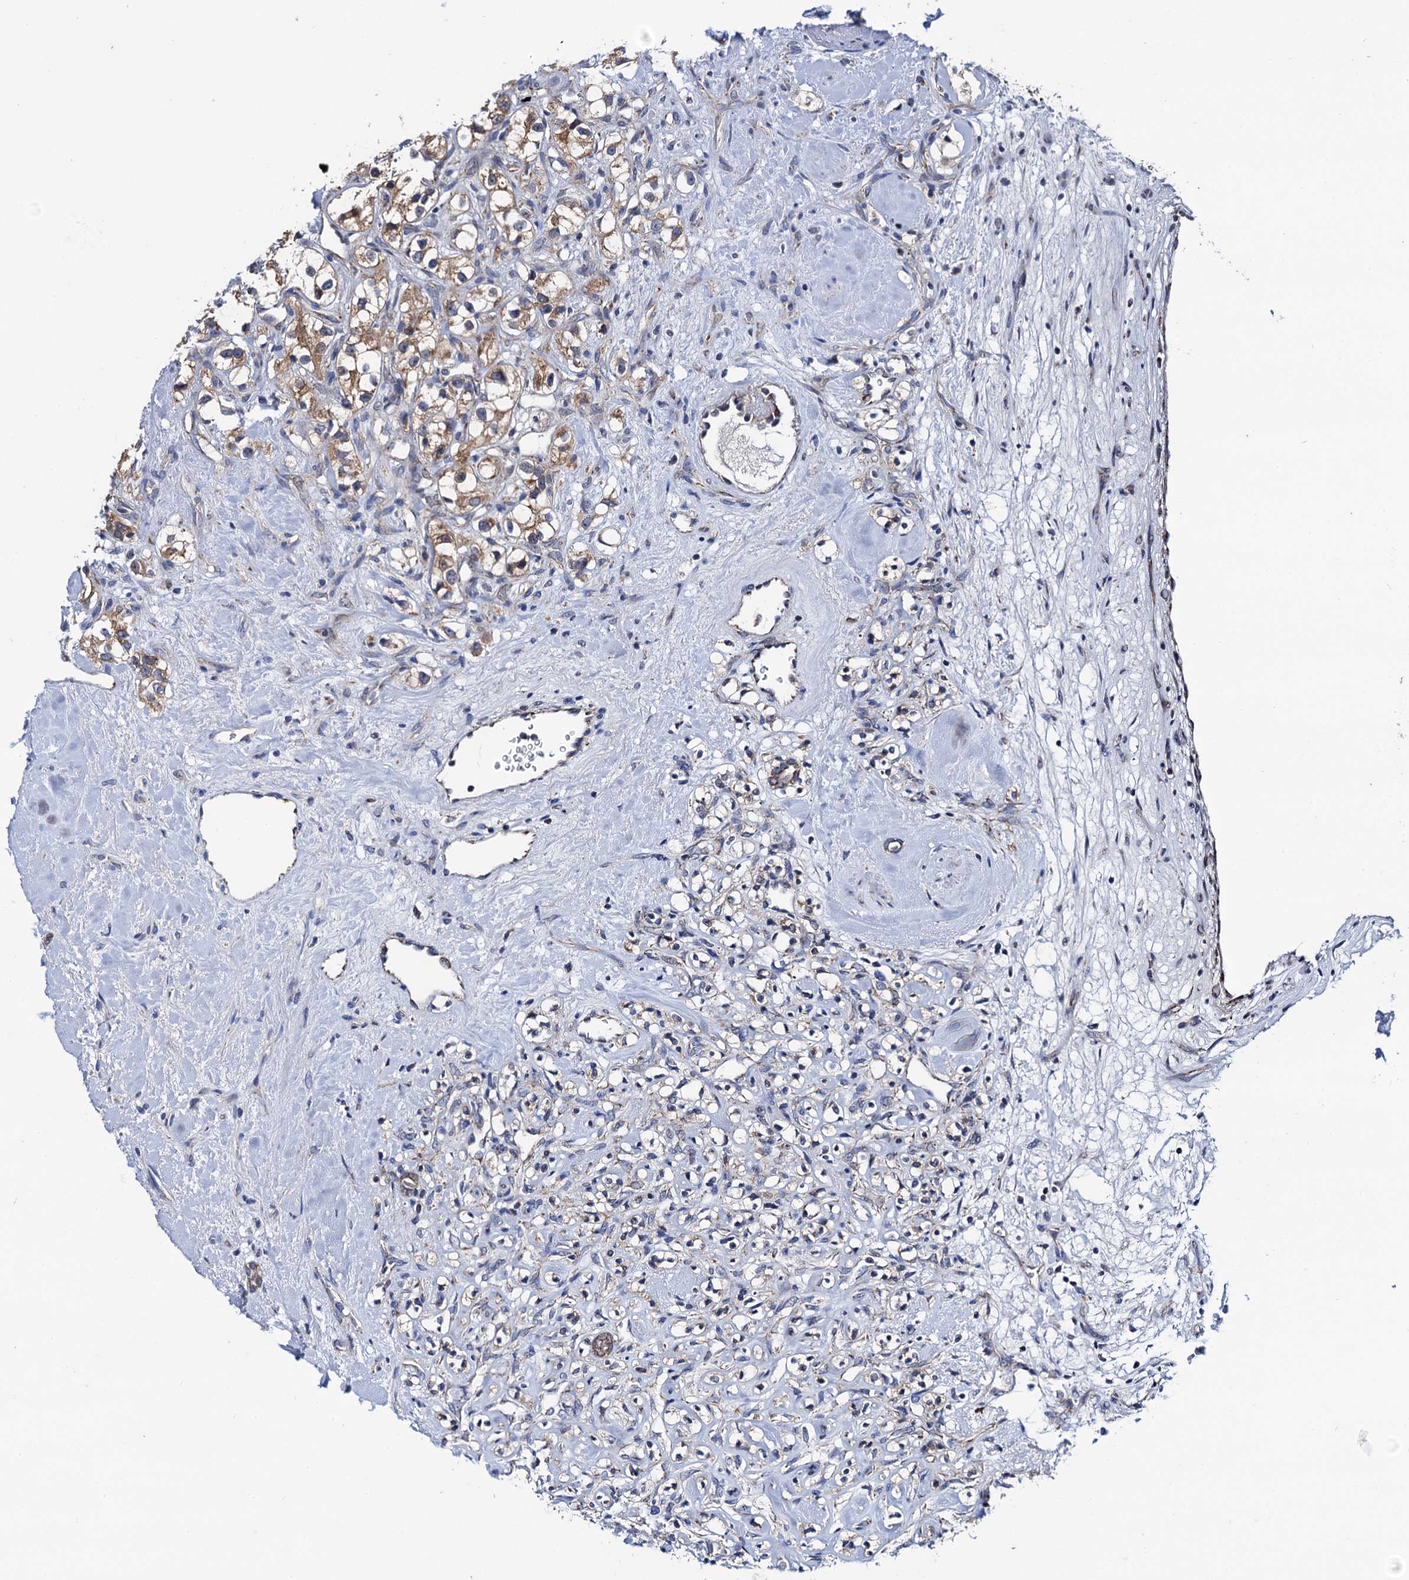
{"staining": {"intensity": "moderate", "quantity": ">75%", "location": "cytoplasmic/membranous"}, "tissue": "renal cancer", "cell_type": "Tumor cells", "image_type": "cancer", "snomed": [{"axis": "morphology", "description": "Adenocarcinoma, NOS"}, {"axis": "topography", "description": "Kidney"}], "caption": "Brown immunohistochemical staining in human renal cancer (adenocarcinoma) shows moderate cytoplasmic/membranous positivity in about >75% of tumor cells.", "gene": "PTCD3", "patient": {"sex": "male", "age": 77}}